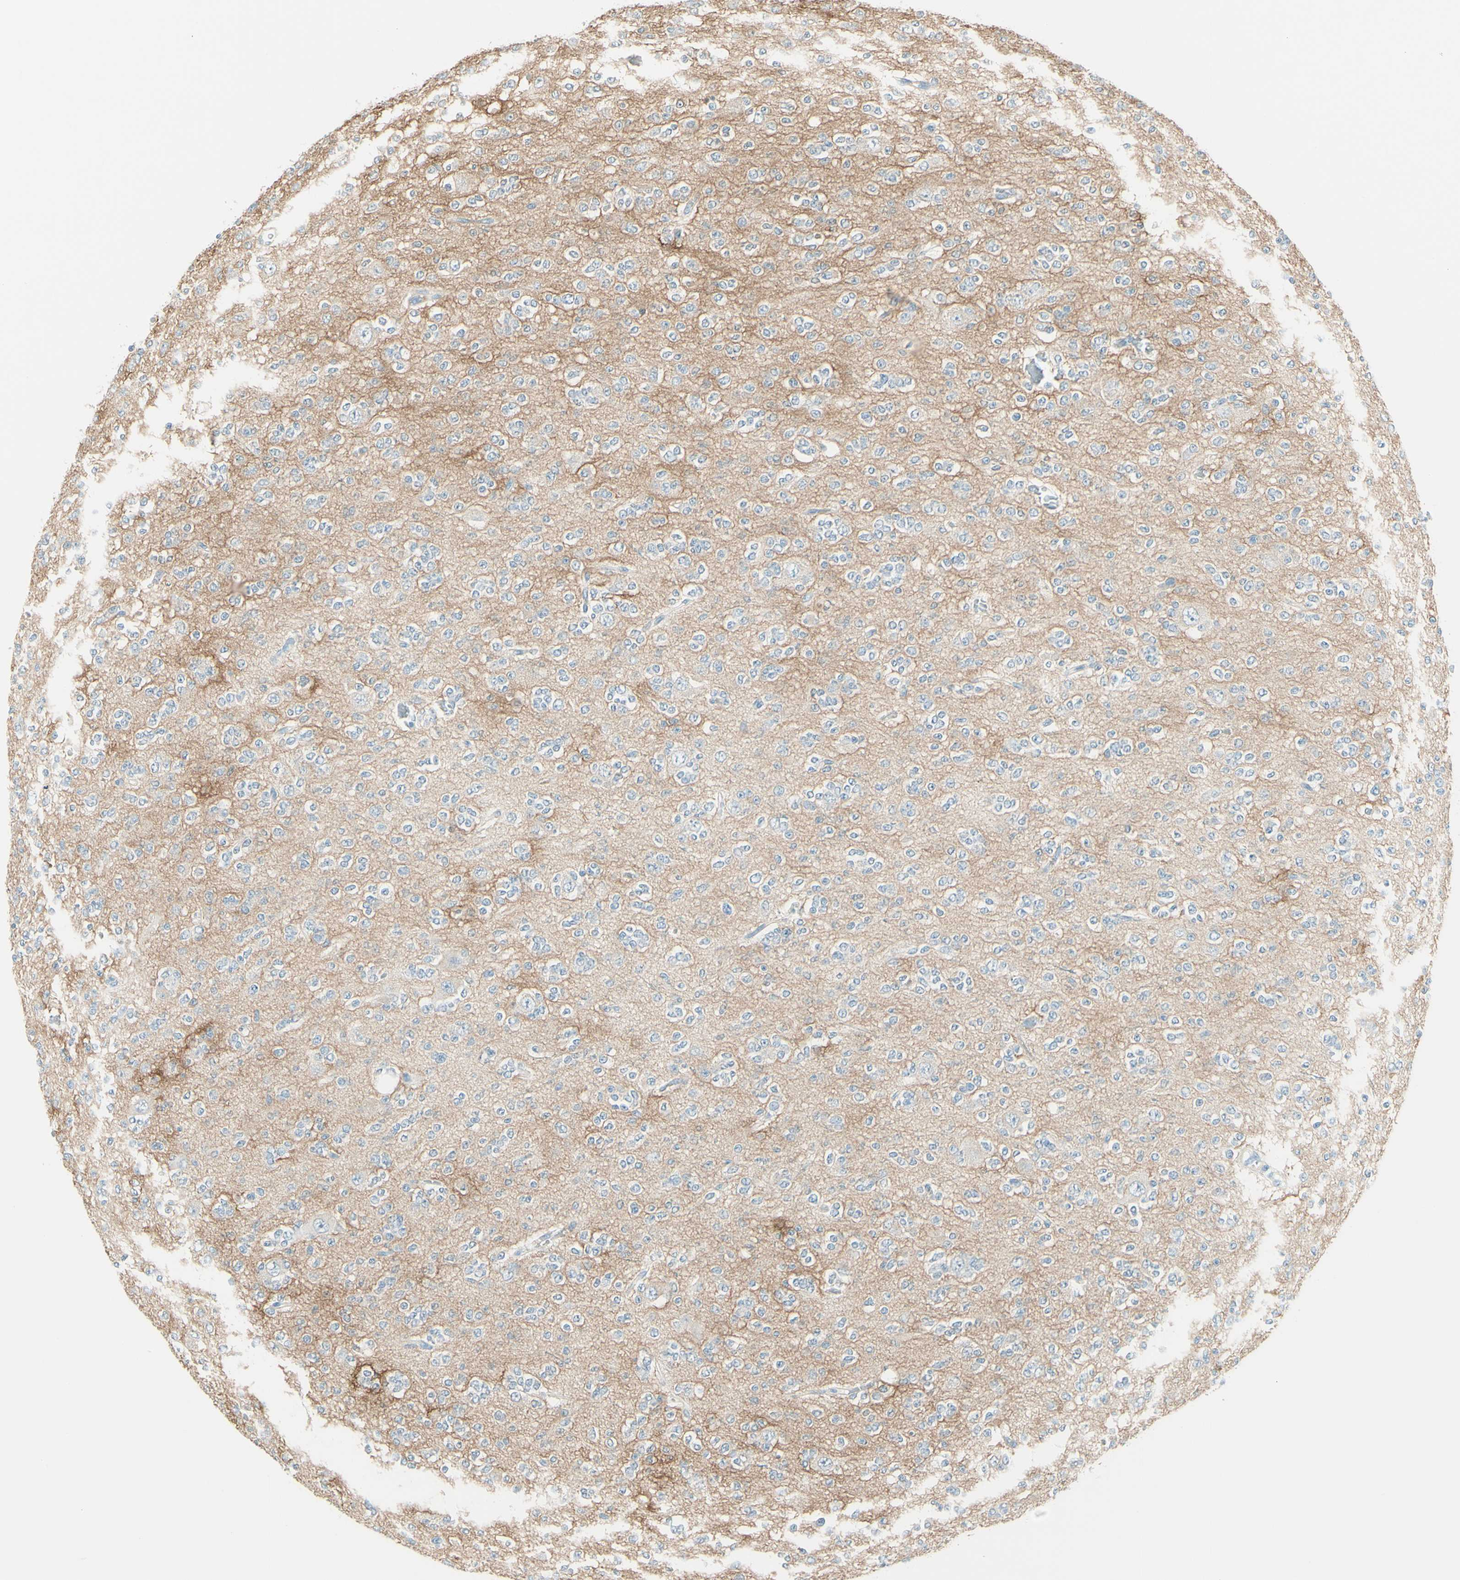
{"staining": {"intensity": "negative", "quantity": "none", "location": "none"}, "tissue": "glioma", "cell_type": "Tumor cells", "image_type": "cancer", "snomed": [{"axis": "morphology", "description": "Glioma, malignant, Low grade"}, {"axis": "topography", "description": "Brain"}], "caption": "Tumor cells show no significant protein staining in glioma.", "gene": "NCBP2L", "patient": {"sex": "male", "age": 38}}